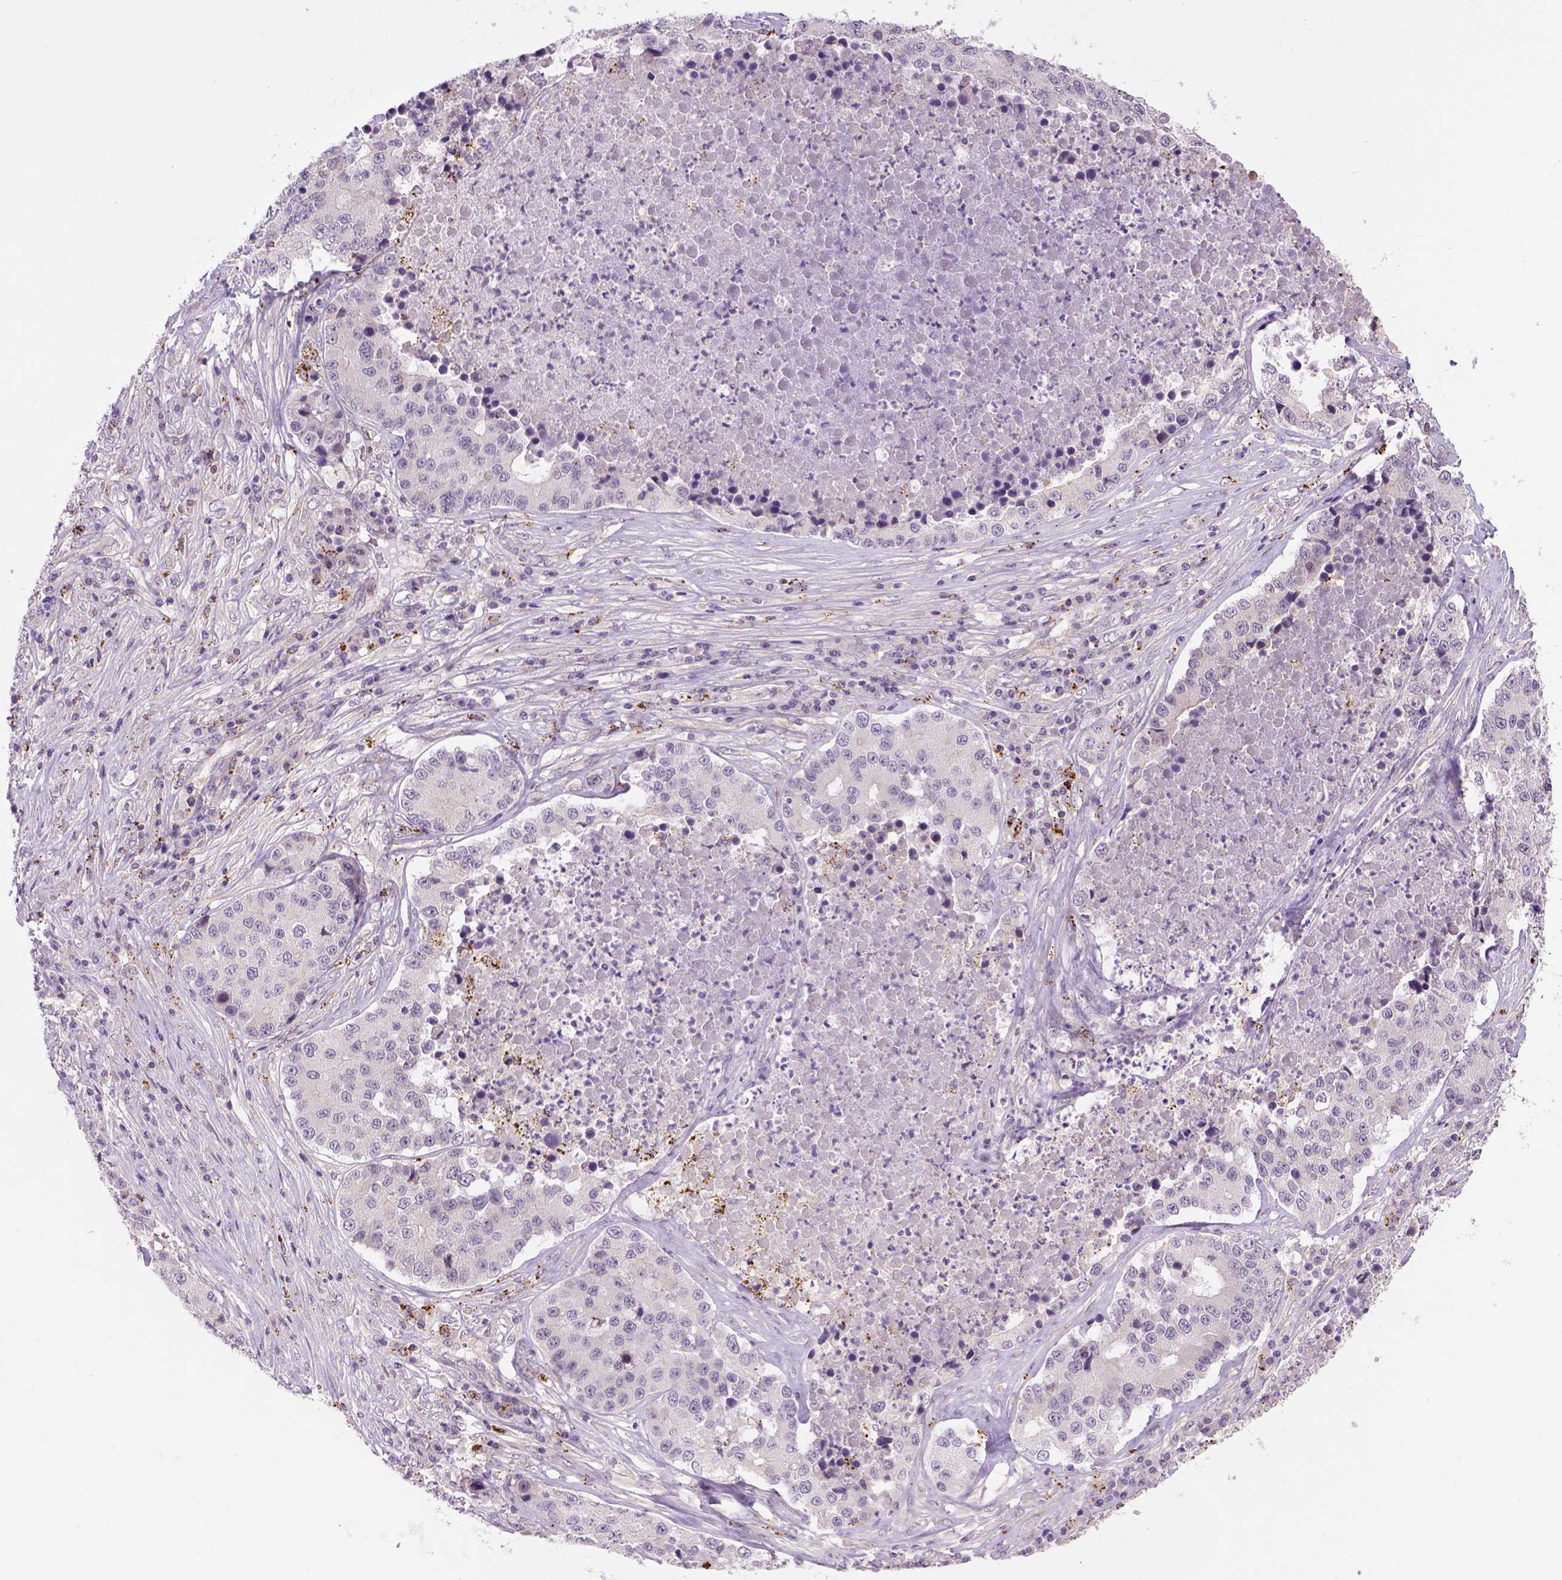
{"staining": {"intensity": "negative", "quantity": "none", "location": "none"}, "tissue": "stomach cancer", "cell_type": "Tumor cells", "image_type": "cancer", "snomed": [{"axis": "morphology", "description": "Adenocarcinoma, NOS"}, {"axis": "topography", "description": "Stomach"}], "caption": "DAB immunohistochemical staining of human adenocarcinoma (stomach) demonstrates no significant staining in tumor cells.", "gene": "KAZN", "patient": {"sex": "male", "age": 71}}